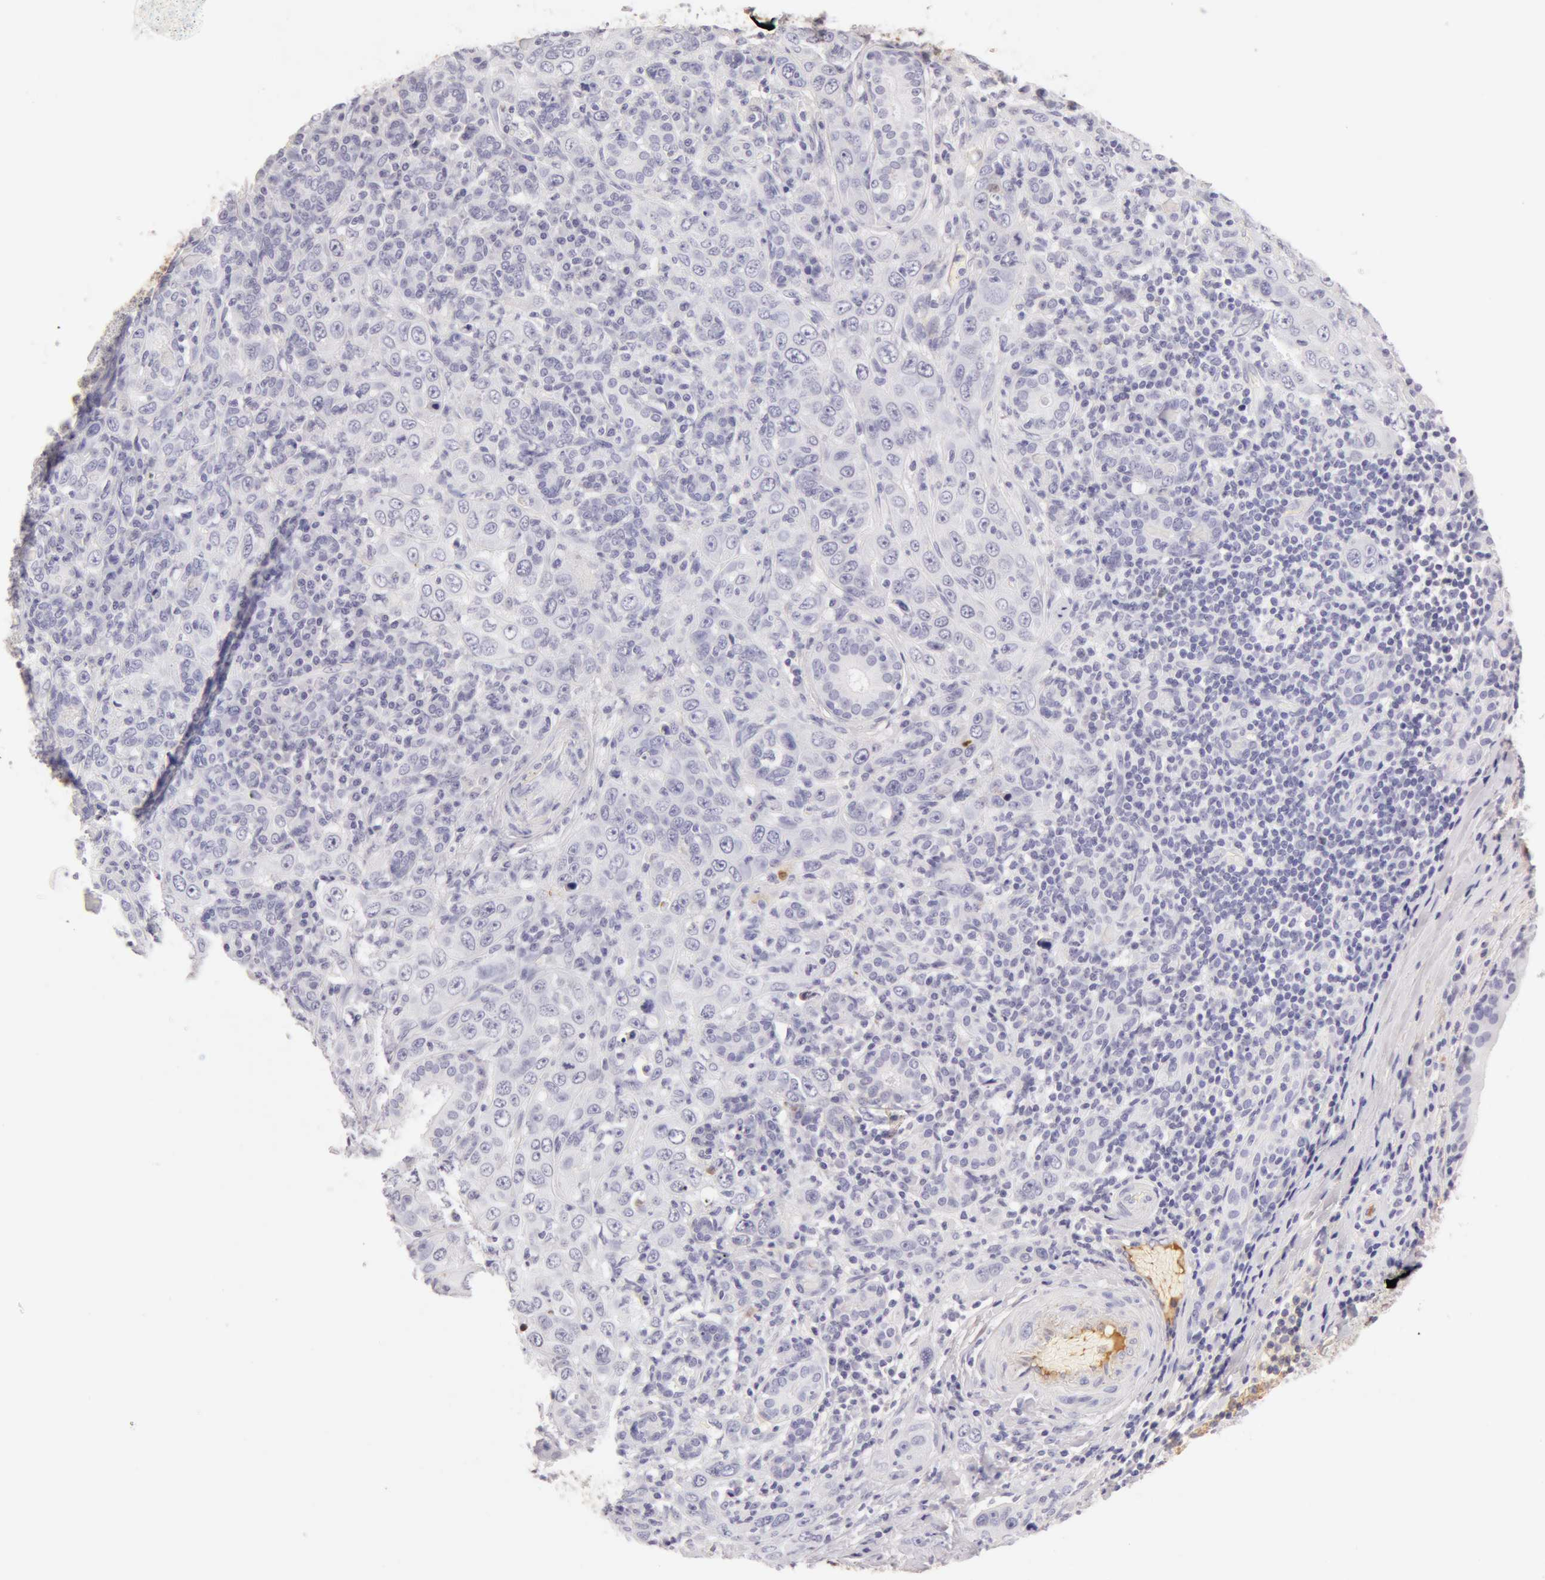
{"staining": {"intensity": "negative", "quantity": "none", "location": "none"}, "tissue": "skin cancer", "cell_type": "Tumor cells", "image_type": "cancer", "snomed": [{"axis": "morphology", "description": "Squamous cell carcinoma, NOS"}, {"axis": "topography", "description": "Skin"}], "caption": "High magnification brightfield microscopy of squamous cell carcinoma (skin) stained with DAB (brown) and counterstained with hematoxylin (blue): tumor cells show no significant staining.", "gene": "AHSG", "patient": {"sex": "male", "age": 84}}